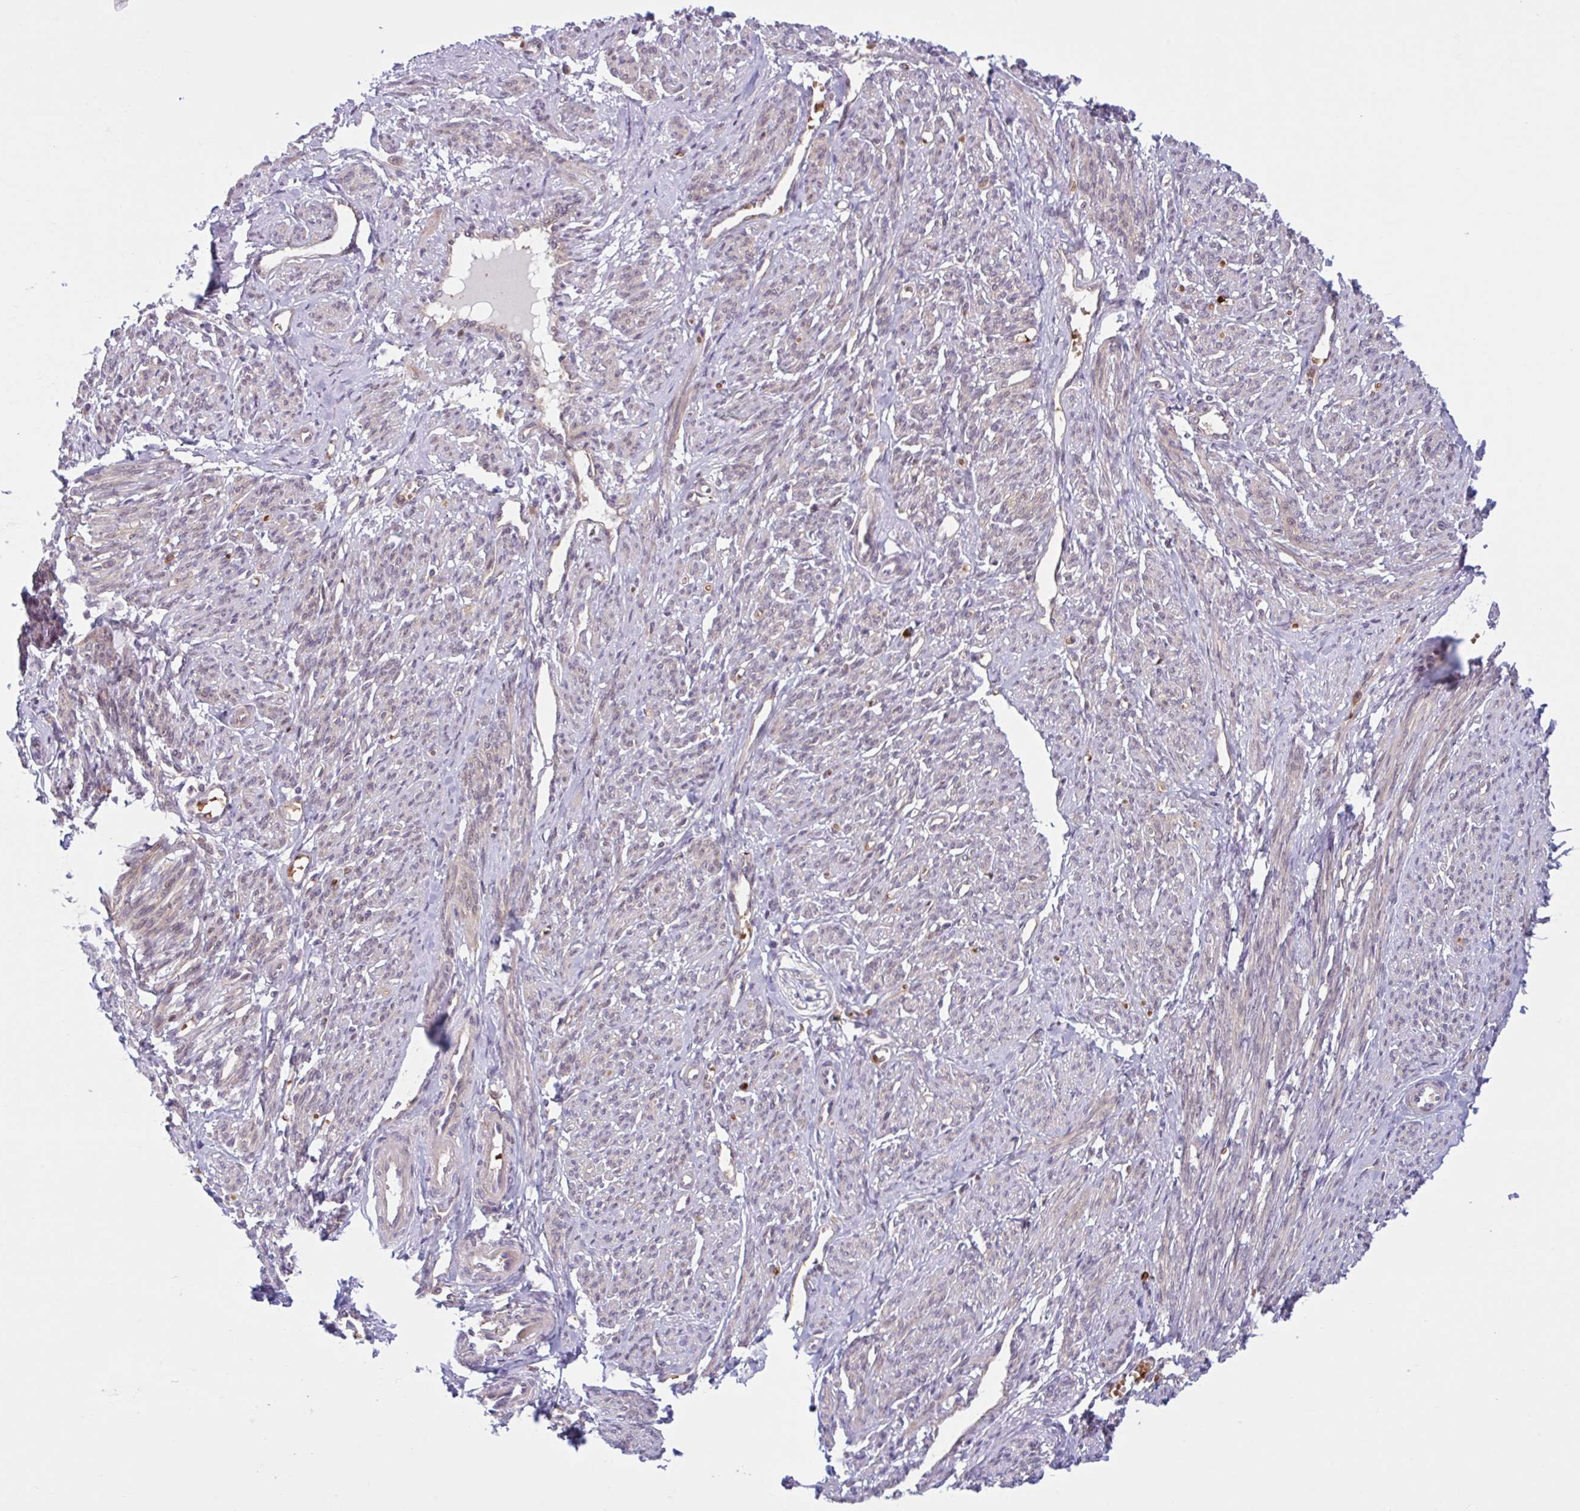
{"staining": {"intensity": "moderate", "quantity": "25%-75%", "location": "cytoplasmic/membranous"}, "tissue": "smooth muscle", "cell_type": "Smooth muscle cells", "image_type": "normal", "snomed": [{"axis": "morphology", "description": "Normal tissue, NOS"}, {"axis": "topography", "description": "Smooth muscle"}], "caption": "The immunohistochemical stain labels moderate cytoplasmic/membranous positivity in smooth muscle cells of normal smooth muscle. (IHC, brightfield microscopy, high magnification).", "gene": "HMBS", "patient": {"sex": "female", "age": 65}}